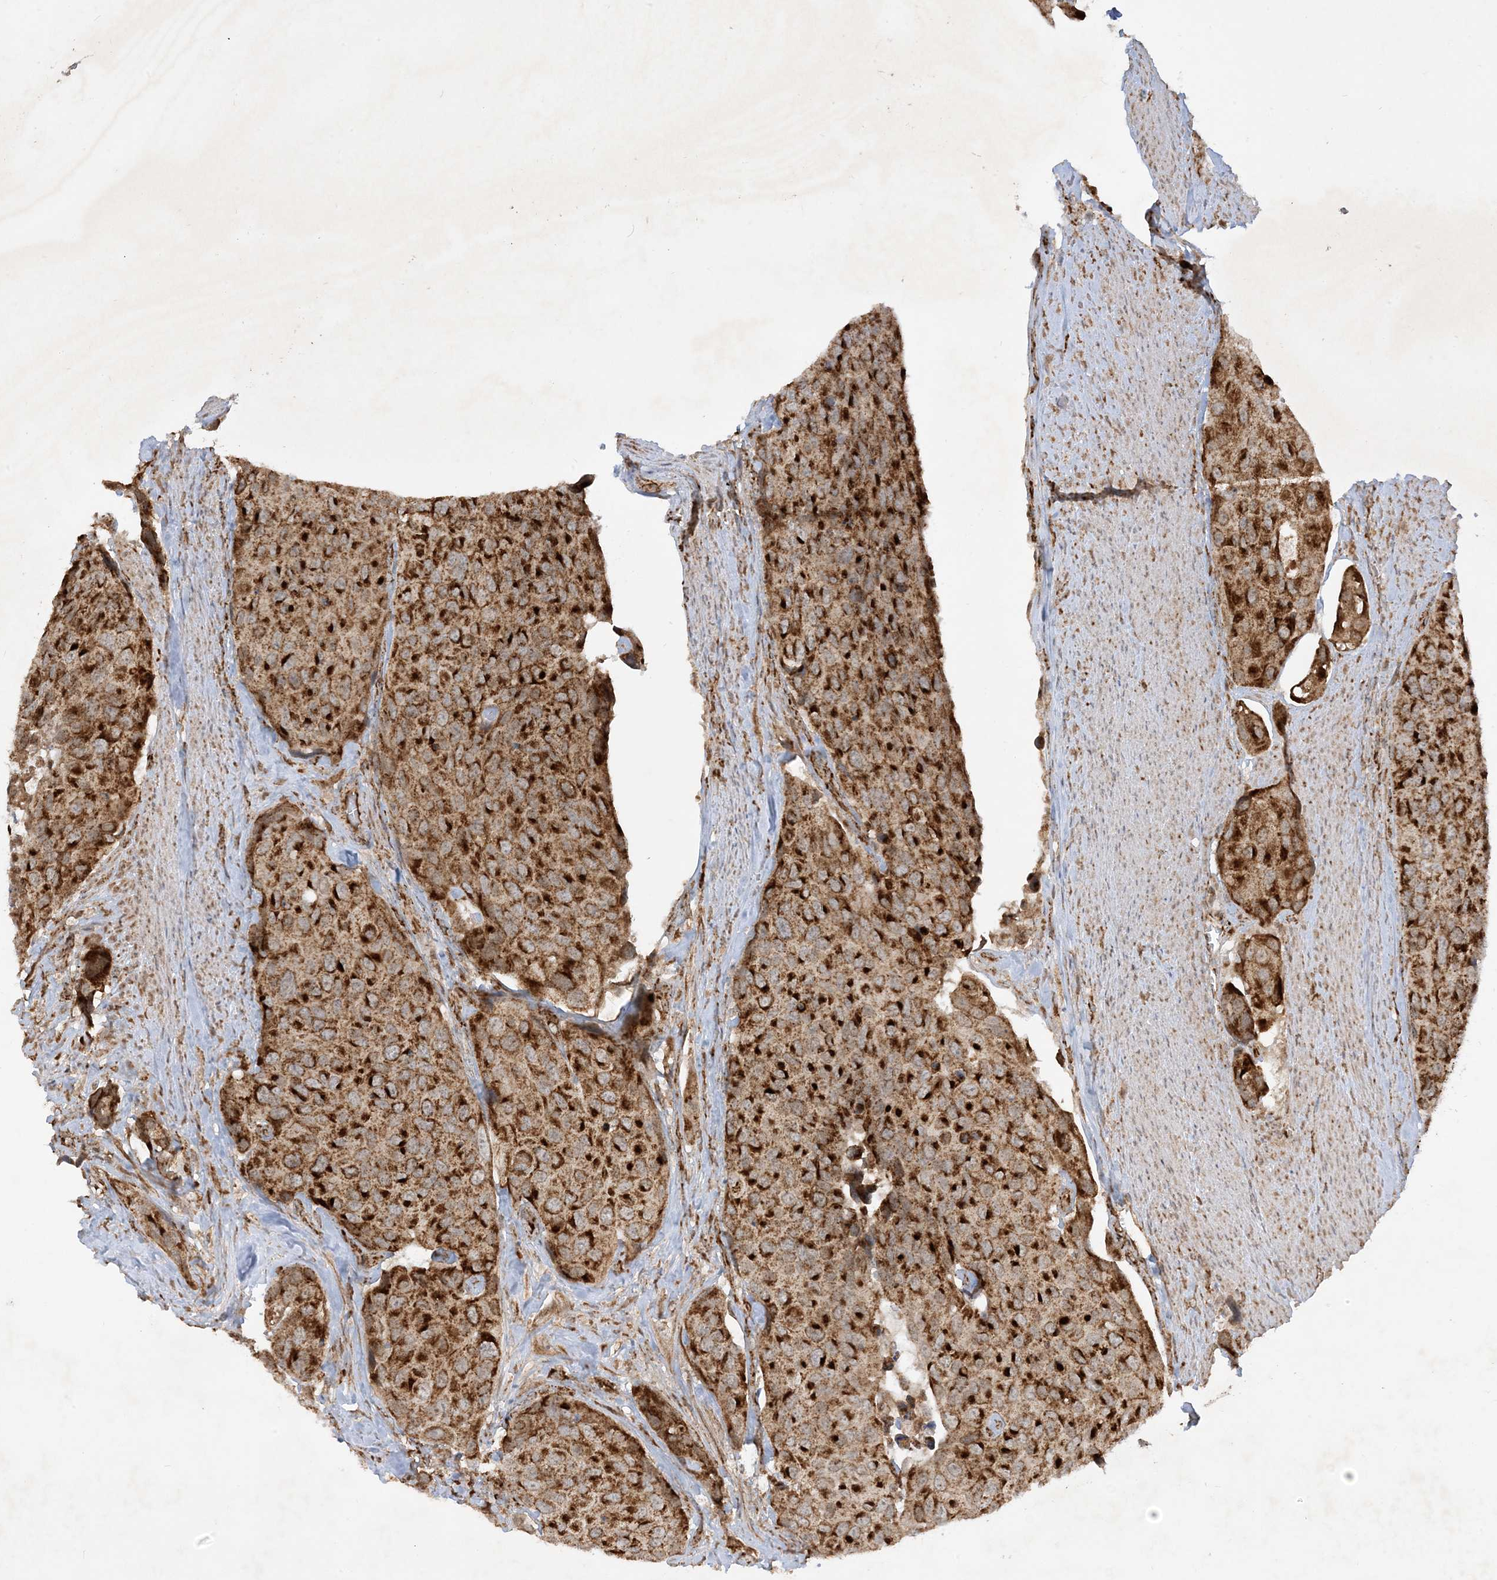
{"staining": {"intensity": "strong", "quantity": ">75%", "location": "cytoplasmic/membranous"}, "tissue": "urothelial cancer", "cell_type": "Tumor cells", "image_type": "cancer", "snomed": [{"axis": "morphology", "description": "Urothelial carcinoma, High grade"}, {"axis": "topography", "description": "Urinary bladder"}], "caption": "This photomicrograph exhibits IHC staining of human high-grade urothelial carcinoma, with high strong cytoplasmic/membranous expression in about >75% of tumor cells.", "gene": "NDUFAF3", "patient": {"sex": "male", "age": 74}}